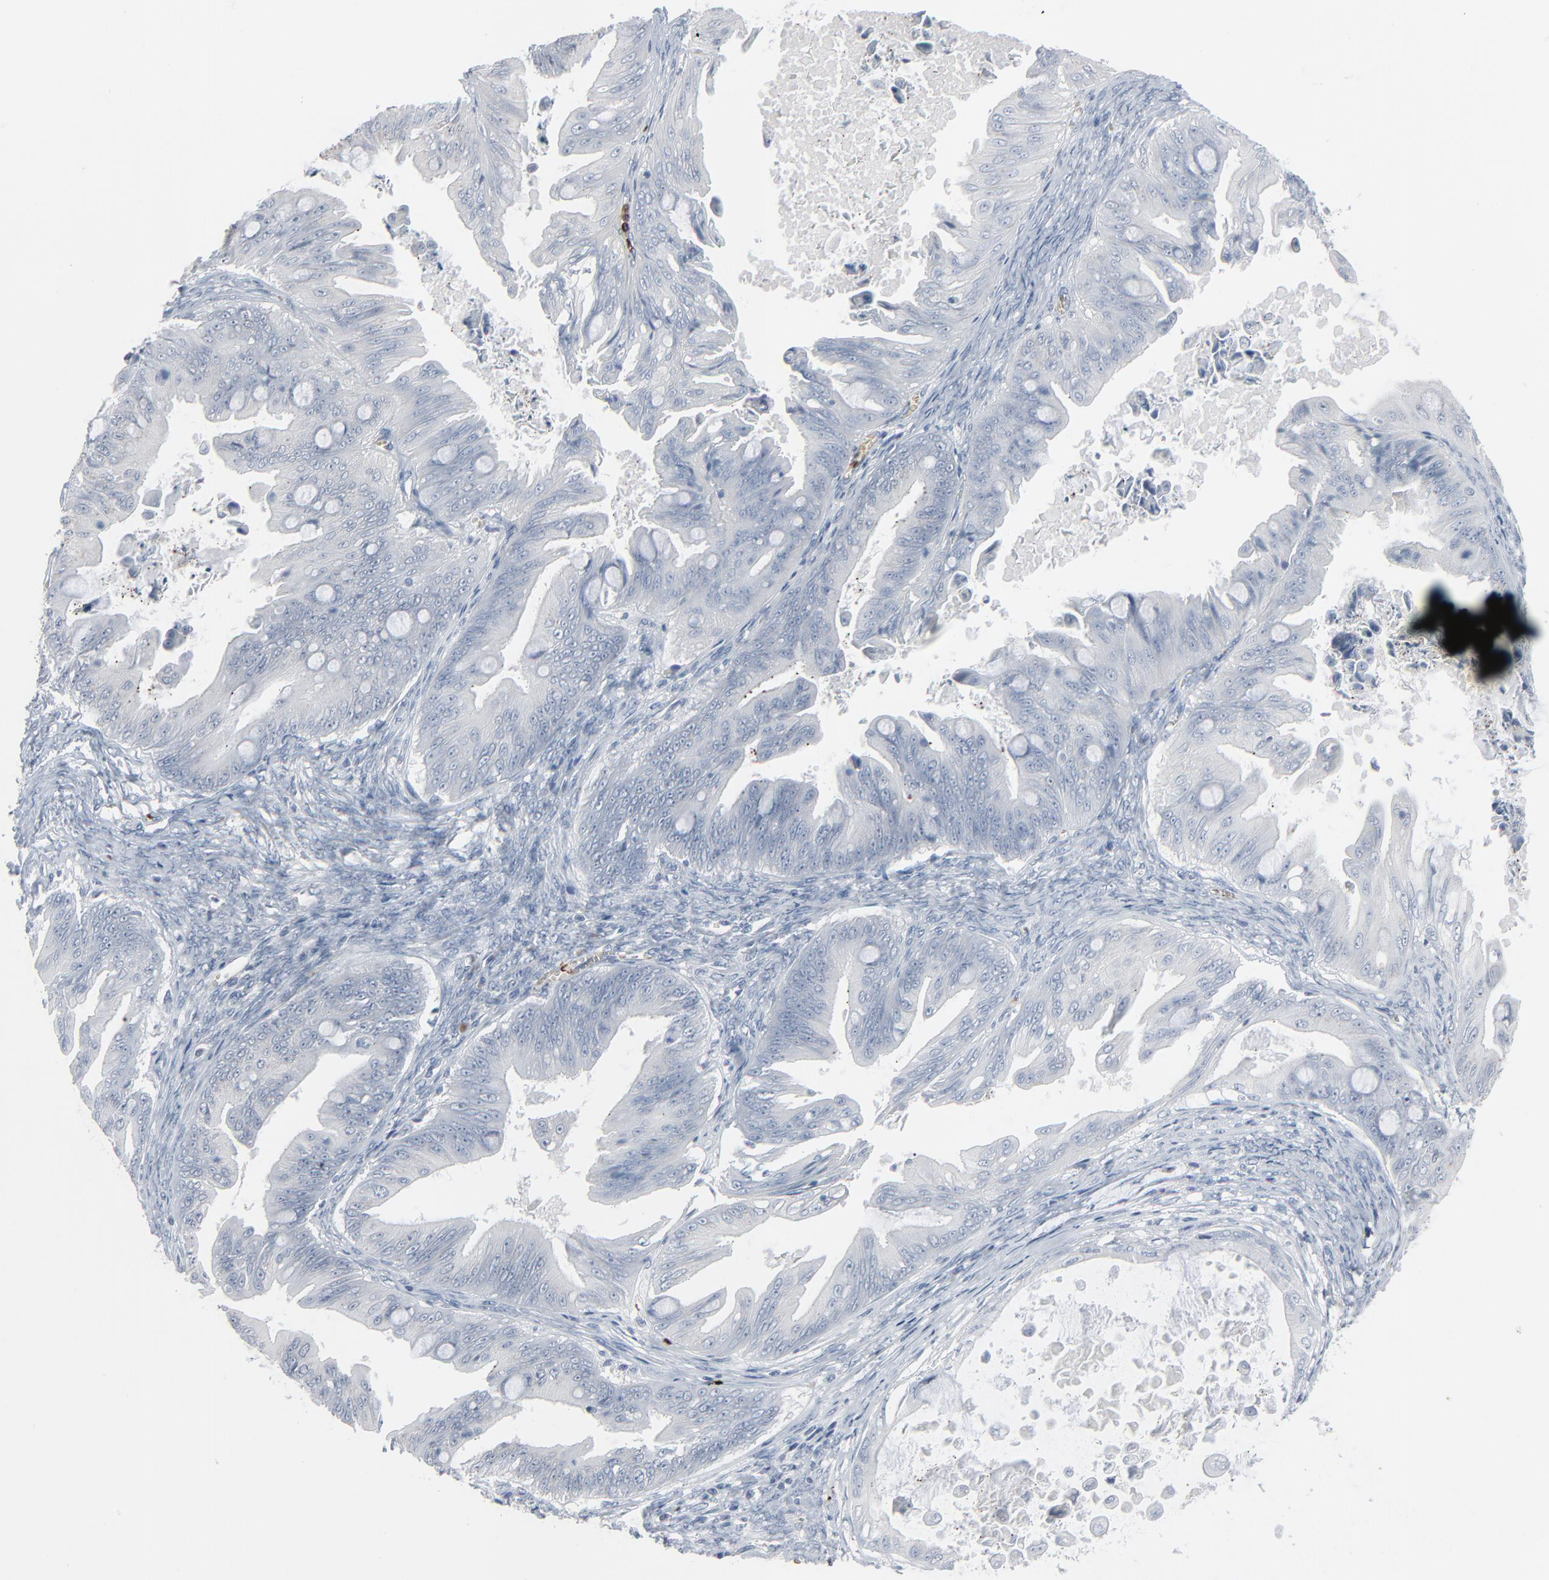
{"staining": {"intensity": "negative", "quantity": "none", "location": "none"}, "tissue": "ovarian cancer", "cell_type": "Tumor cells", "image_type": "cancer", "snomed": [{"axis": "morphology", "description": "Cystadenocarcinoma, mucinous, NOS"}, {"axis": "topography", "description": "Ovary"}], "caption": "Tumor cells show no significant expression in ovarian cancer (mucinous cystadenocarcinoma). (Immunohistochemistry (ihc), brightfield microscopy, high magnification).", "gene": "SAGE1", "patient": {"sex": "female", "age": 37}}